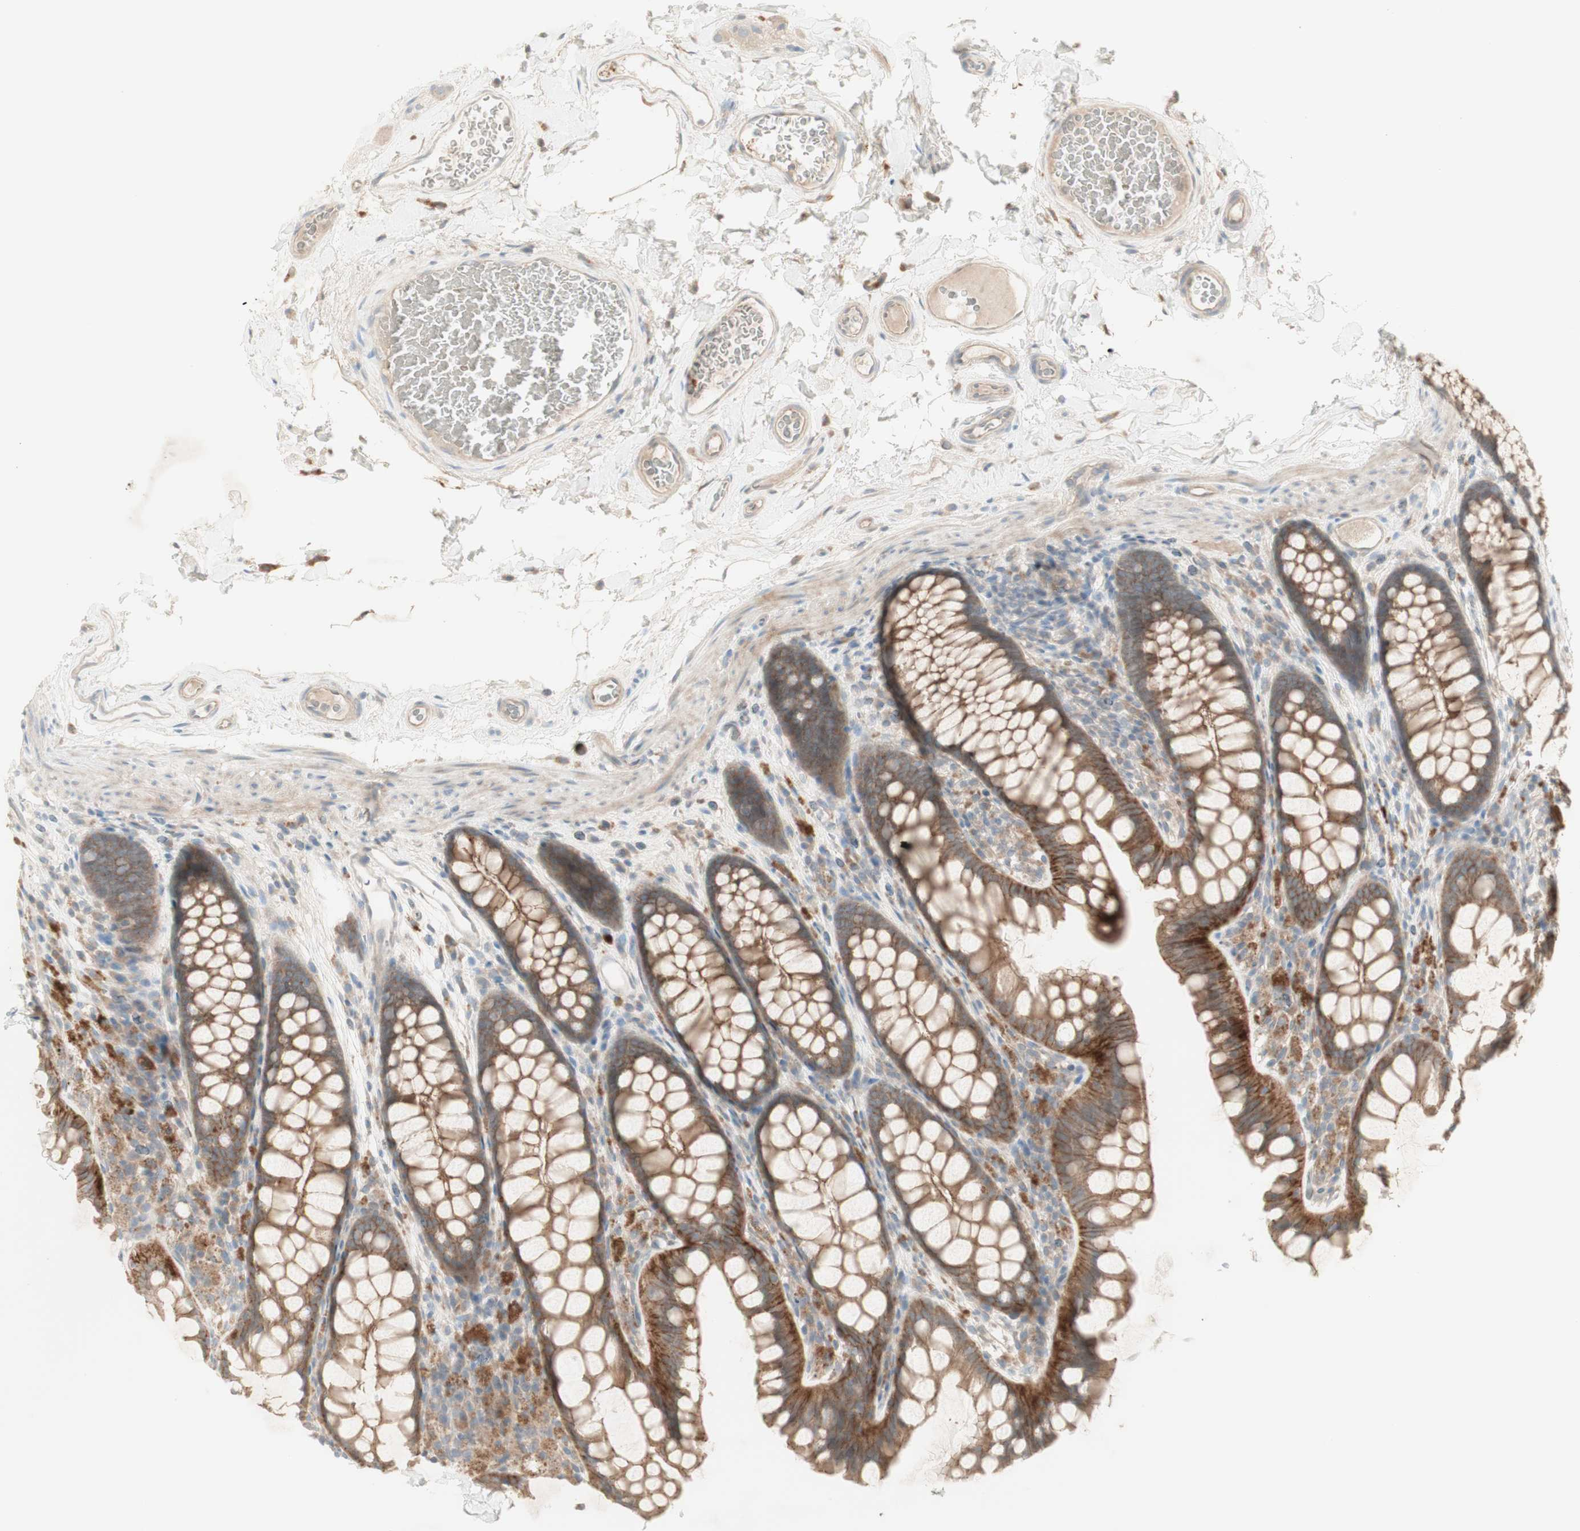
{"staining": {"intensity": "weak", "quantity": ">75%", "location": "cytoplasmic/membranous"}, "tissue": "colon", "cell_type": "Endothelial cells", "image_type": "normal", "snomed": [{"axis": "morphology", "description": "Normal tissue, NOS"}, {"axis": "topography", "description": "Colon"}], "caption": "A high-resolution micrograph shows IHC staining of unremarkable colon, which shows weak cytoplasmic/membranous positivity in about >75% of endothelial cells.", "gene": "PTGER4", "patient": {"sex": "female", "age": 55}}